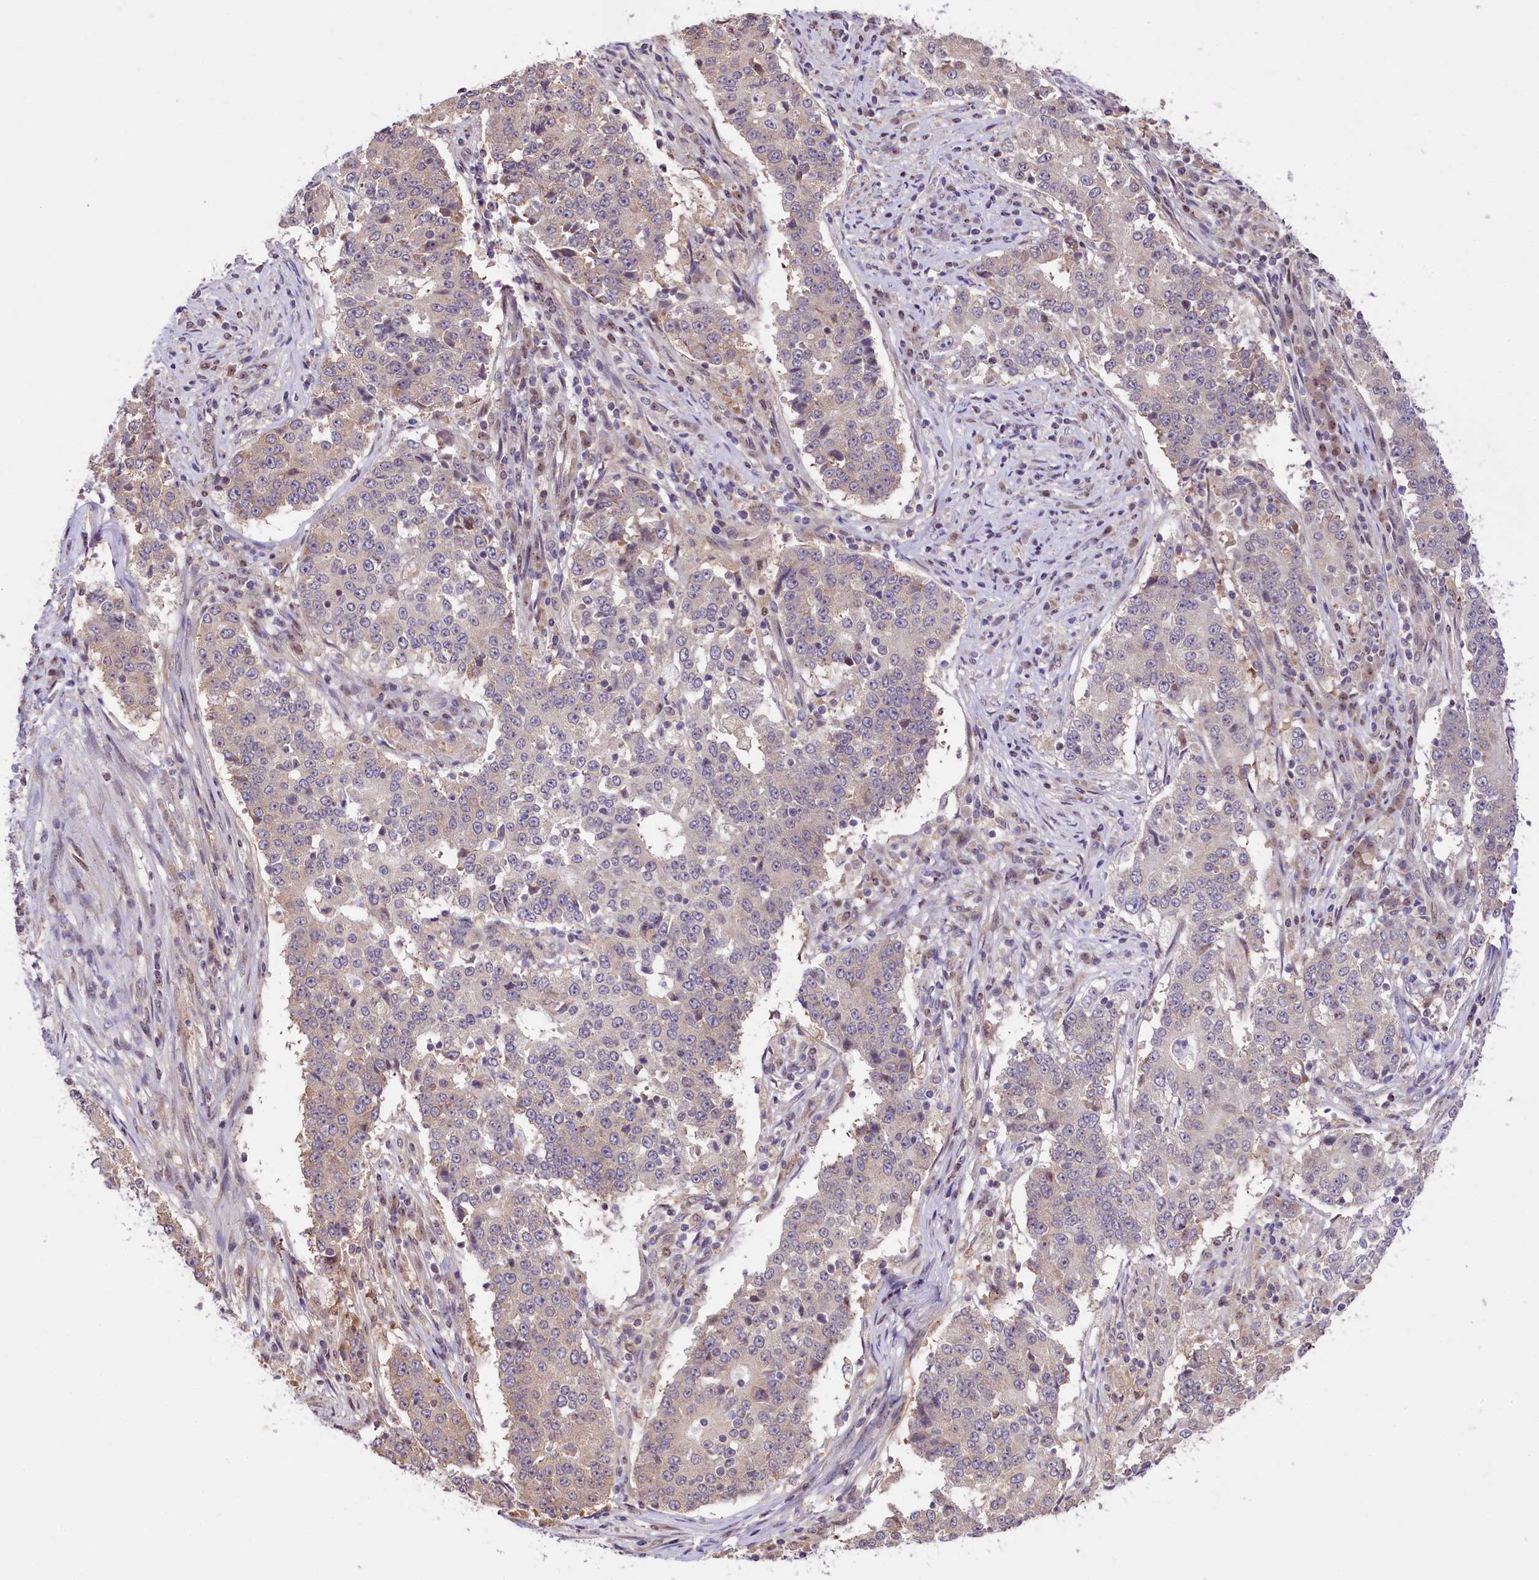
{"staining": {"intensity": "weak", "quantity": "<25%", "location": "cytoplasmic/membranous"}, "tissue": "stomach cancer", "cell_type": "Tumor cells", "image_type": "cancer", "snomed": [{"axis": "morphology", "description": "Adenocarcinoma, NOS"}, {"axis": "topography", "description": "Stomach"}], "caption": "This is an immunohistochemistry histopathology image of human stomach adenocarcinoma. There is no positivity in tumor cells.", "gene": "RBBP8", "patient": {"sex": "male", "age": 59}}